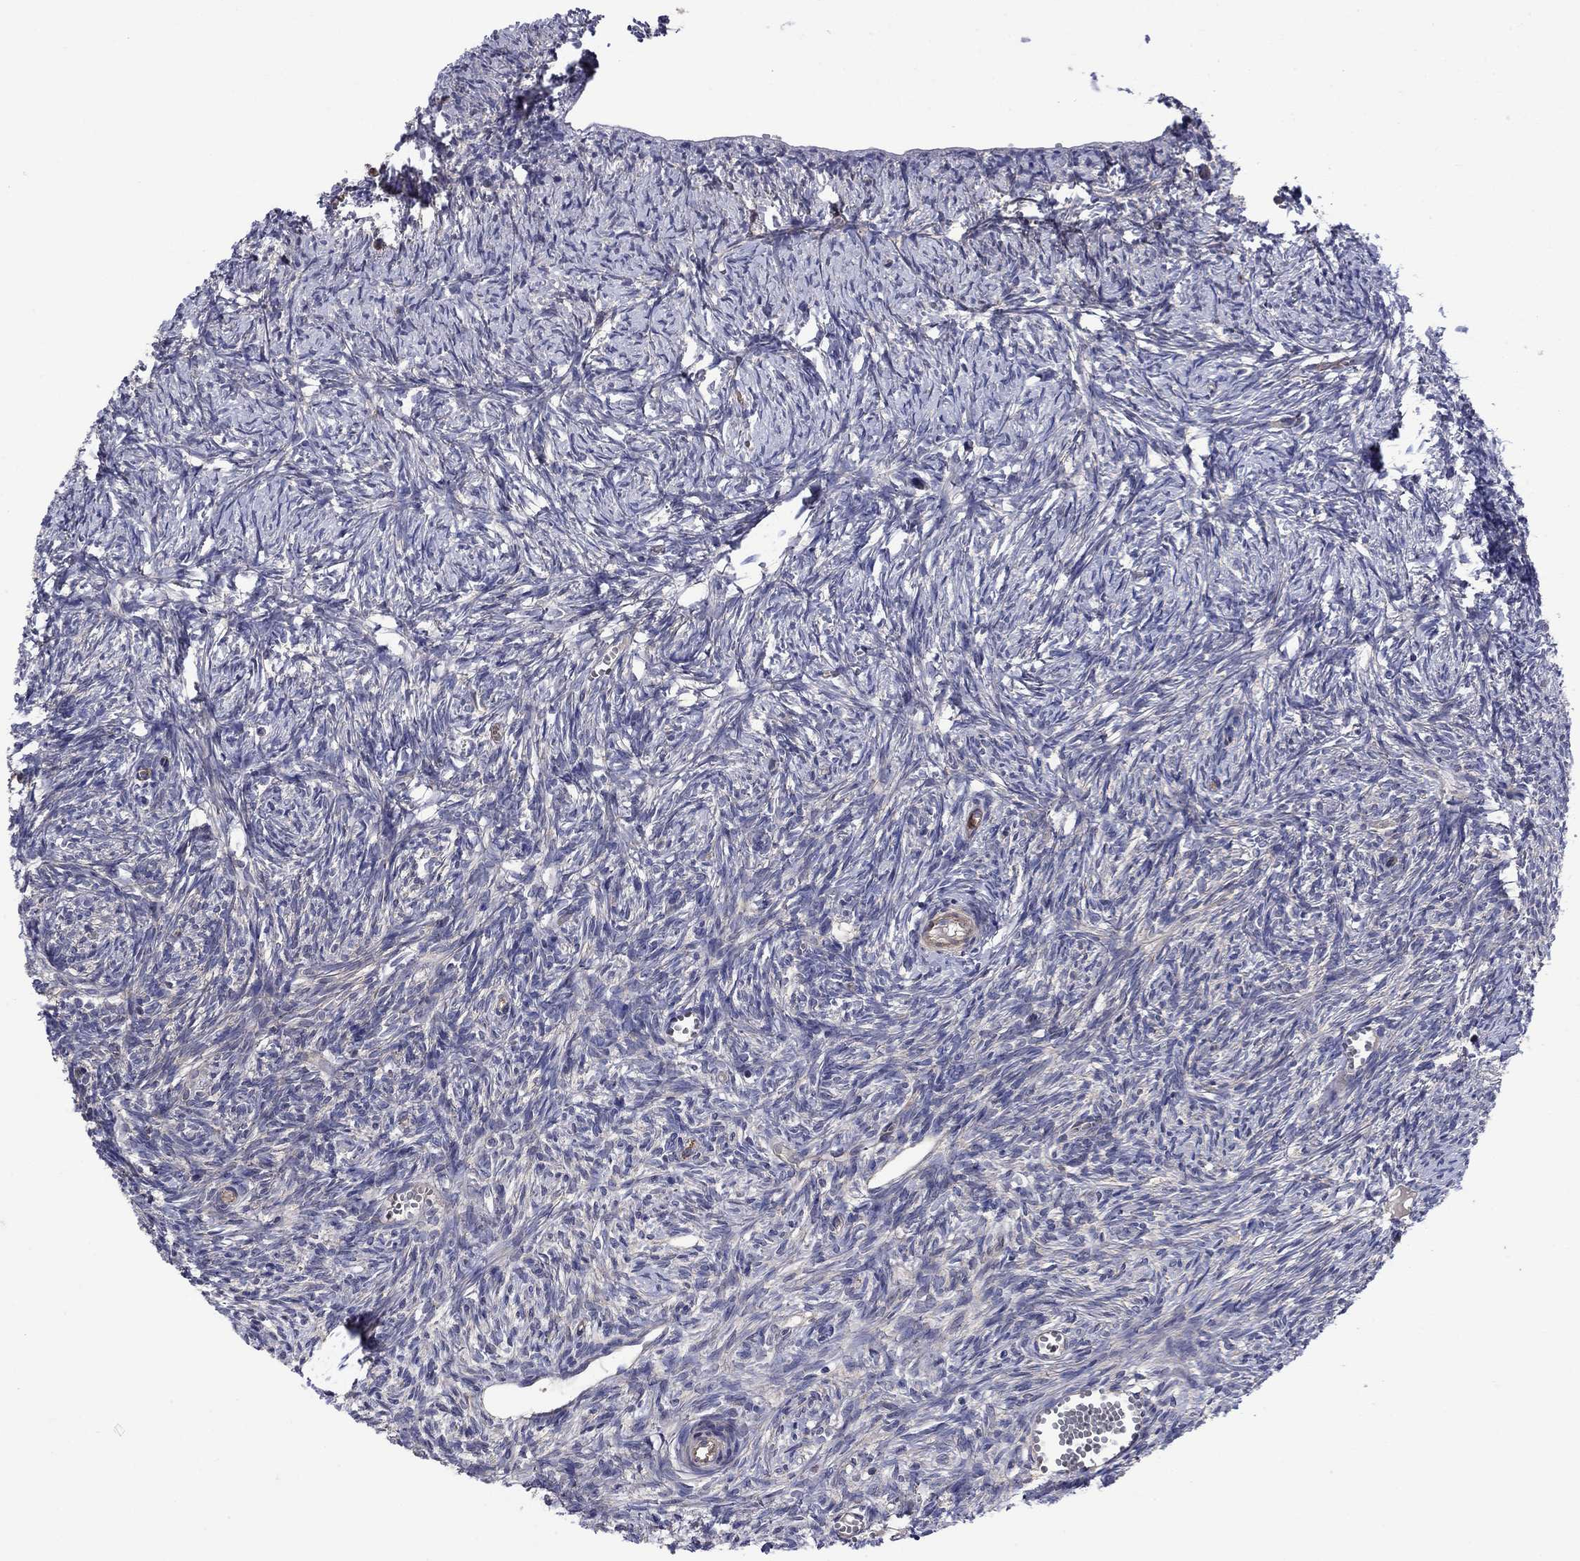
{"staining": {"intensity": "negative", "quantity": "none", "location": "none"}, "tissue": "ovary", "cell_type": "Ovarian stroma cells", "image_type": "normal", "snomed": [{"axis": "morphology", "description": "Normal tissue, NOS"}, {"axis": "topography", "description": "Ovary"}], "caption": "Immunohistochemical staining of unremarkable ovary shows no significant staining in ovarian stroma cells. The staining is performed using DAB brown chromogen with nuclei counter-stained in using hematoxylin.", "gene": "KIF22", "patient": {"sex": "female", "age": 43}}